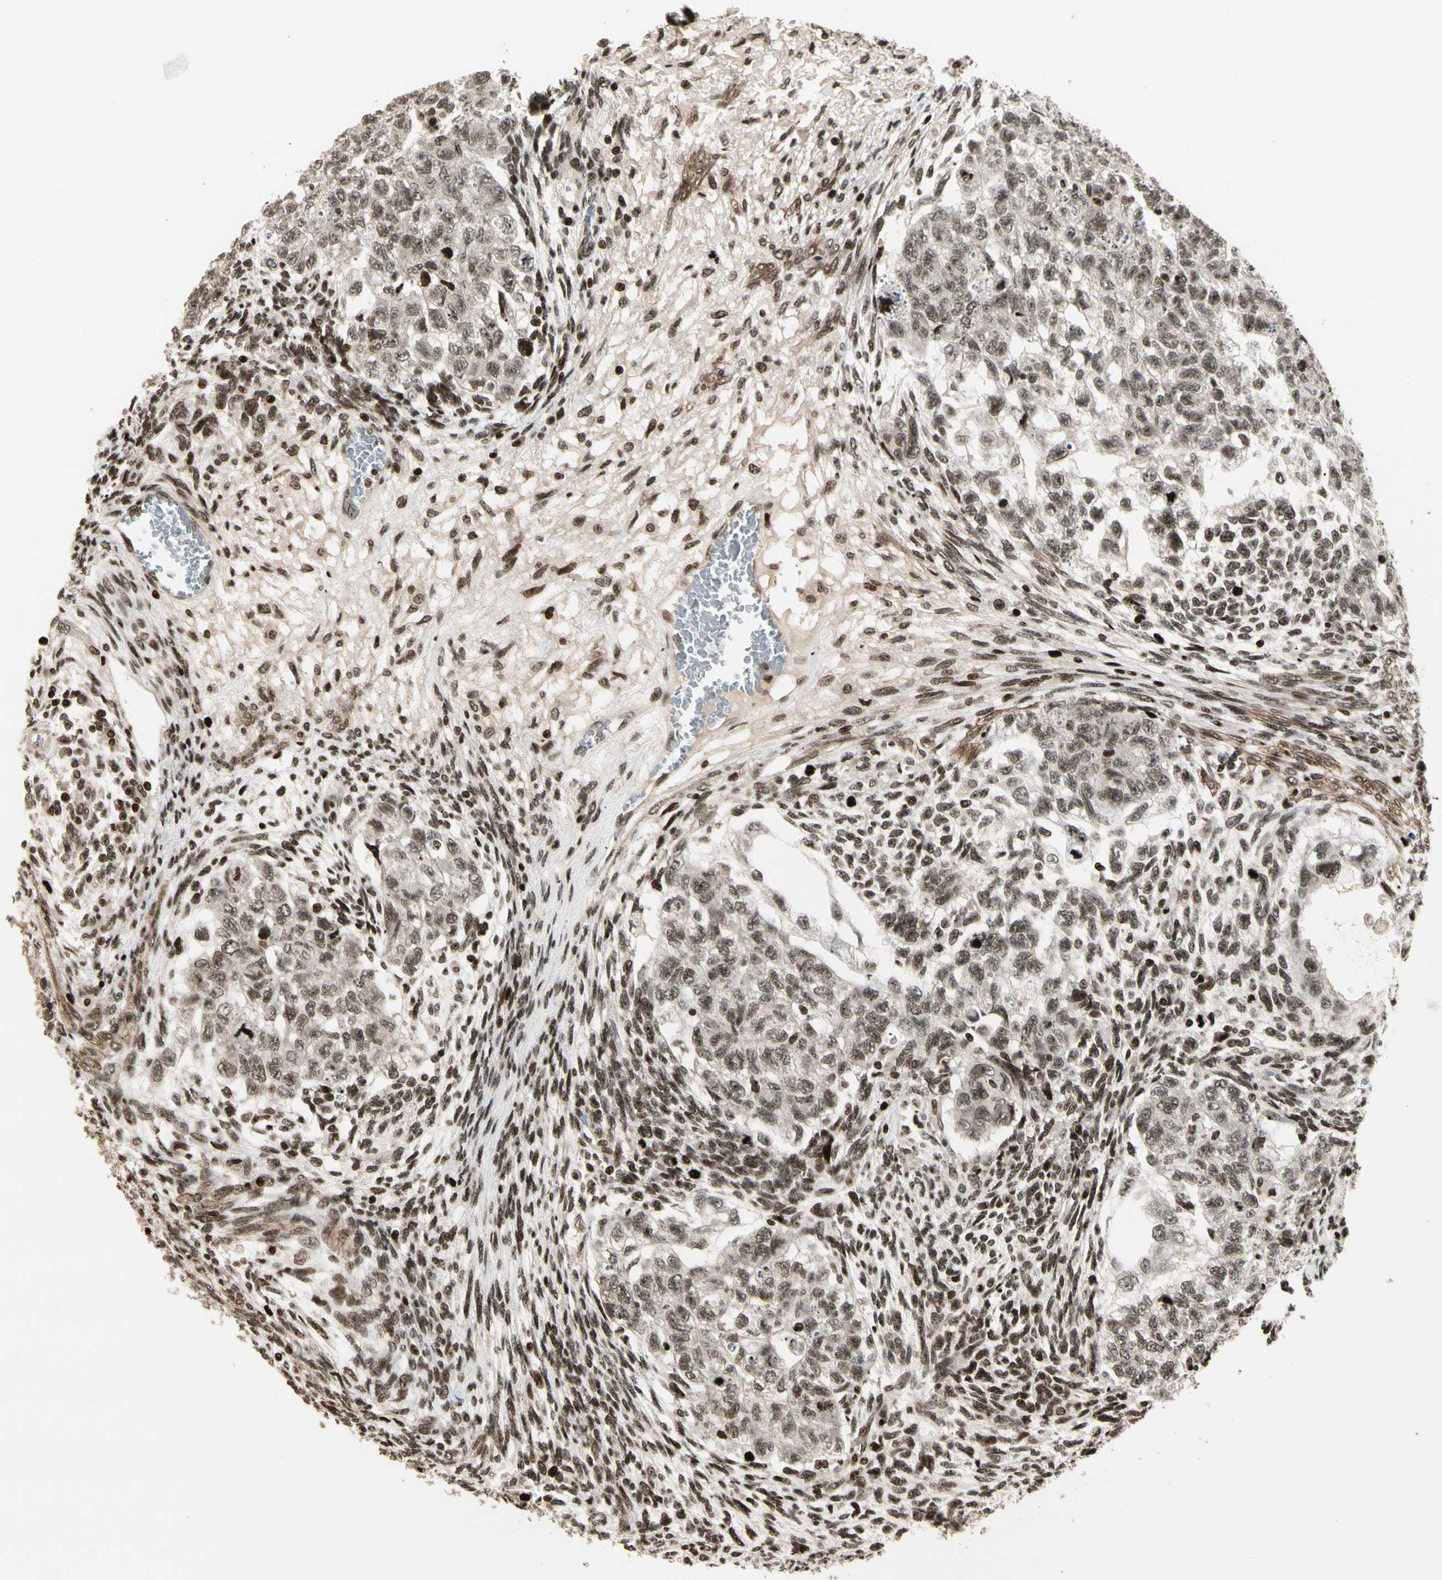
{"staining": {"intensity": "weak", "quantity": ">75%", "location": "nuclear"}, "tissue": "testis cancer", "cell_type": "Tumor cells", "image_type": "cancer", "snomed": [{"axis": "morphology", "description": "Normal tissue, NOS"}, {"axis": "morphology", "description": "Carcinoma, Embryonal, NOS"}, {"axis": "topography", "description": "Testis"}], "caption": "A histopathology image of human testis cancer (embryonal carcinoma) stained for a protein reveals weak nuclear brown staining in tumor cells.", "gene": "TSHZ3", "patient": {"sex": "male", "age": 36}}